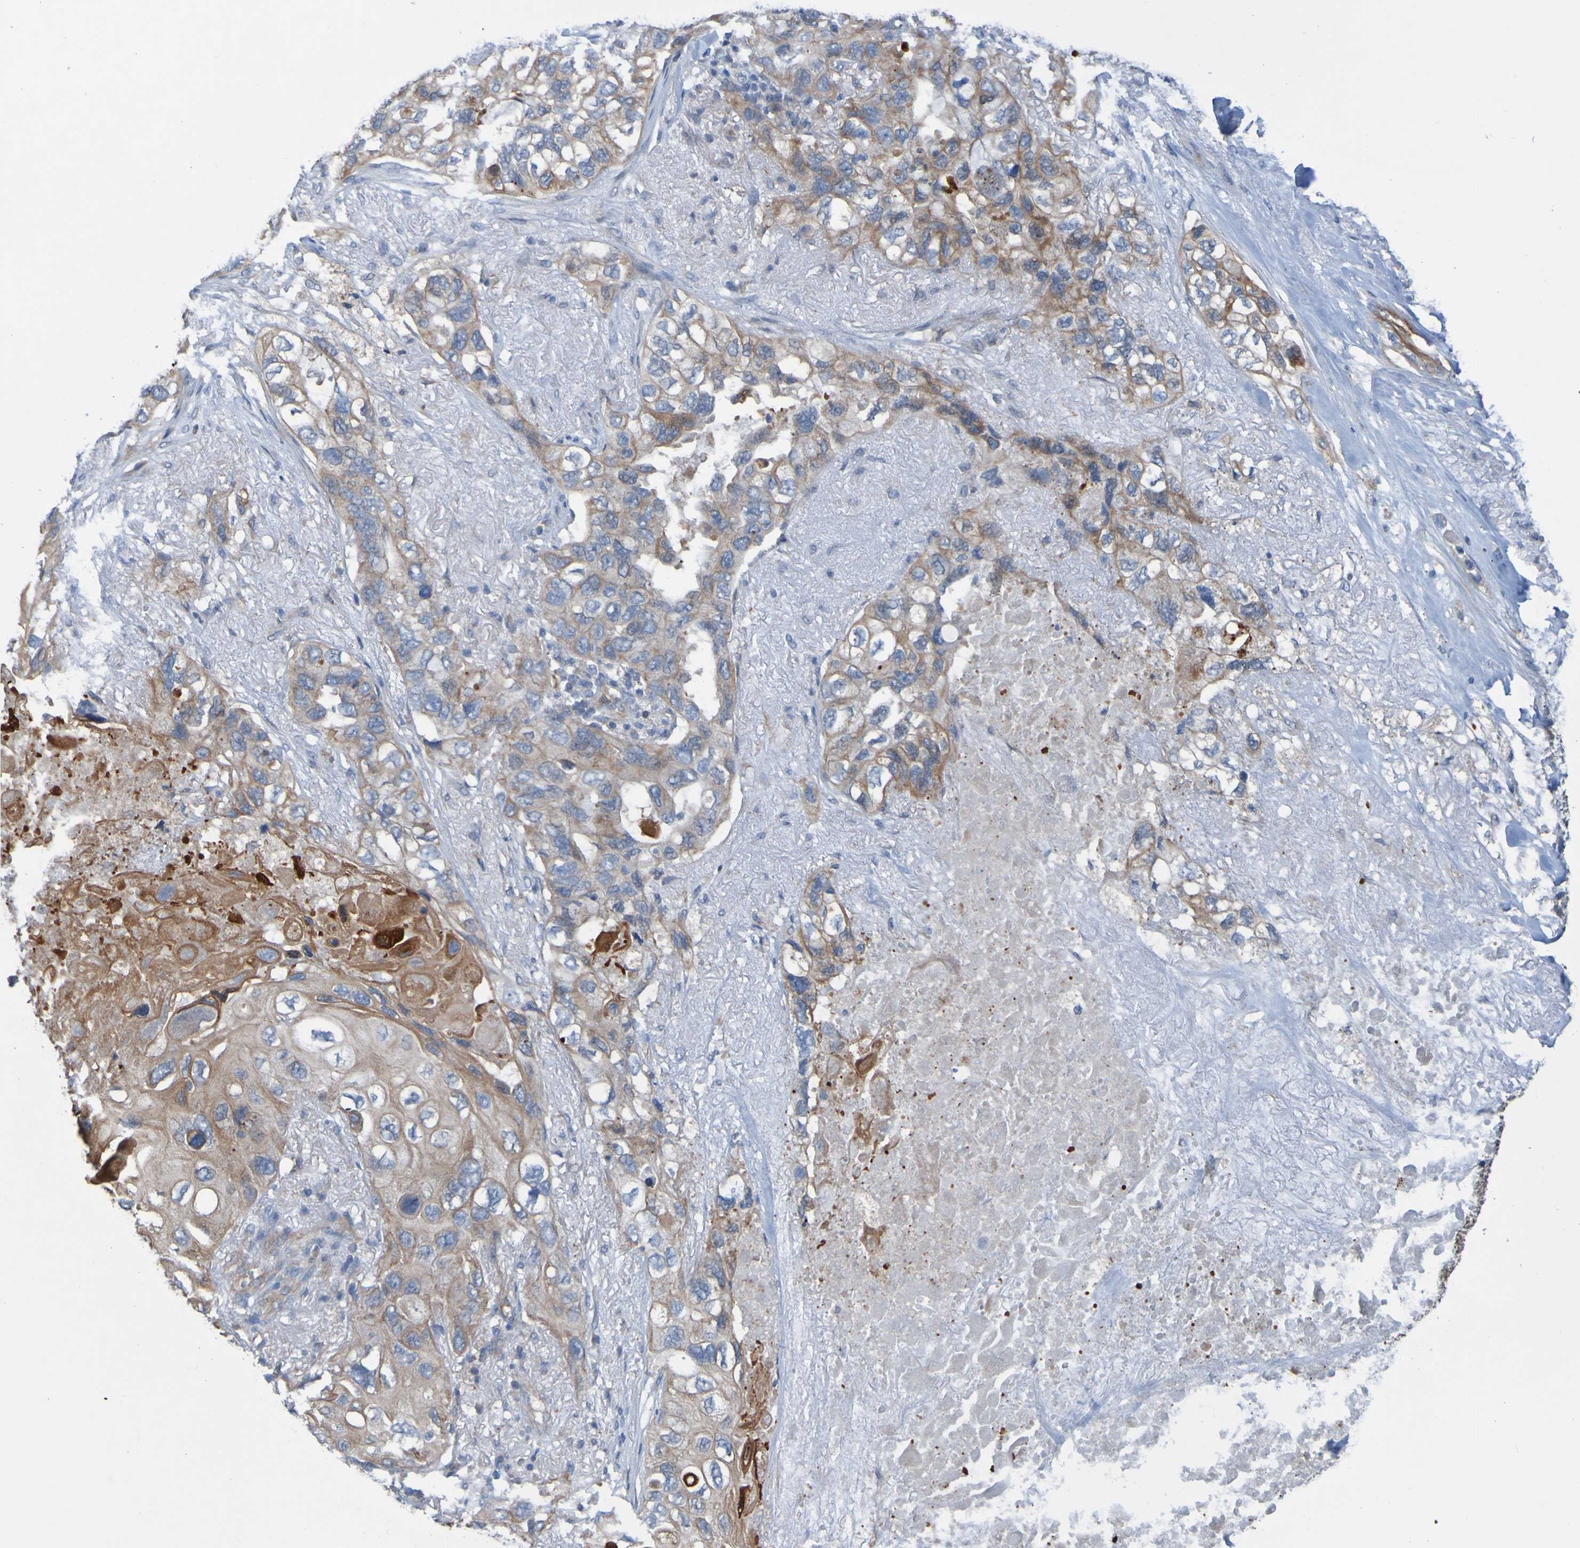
{"staining": {"intensity": "moderate", "quantity": ">75%", "location": "cytoplasmic/membranous"}, "tissue": "lung cancer", "cell_type": "Tumor cells", "image_type": "cancer", "snomed": [{"axis": "morphology", "description": "Squamous cell carcinoma, NOS"}, {"axis": "topography", "description": "Lung"}], "caption": "There is medium levels of moderate cytoplasmic/membranous expression in tumor cells of lung cancer, as demonstrated by immunohistochemical staining (brown color).", "gene": "NPRL3", "patient": {"sex": "female", "age": 73}}